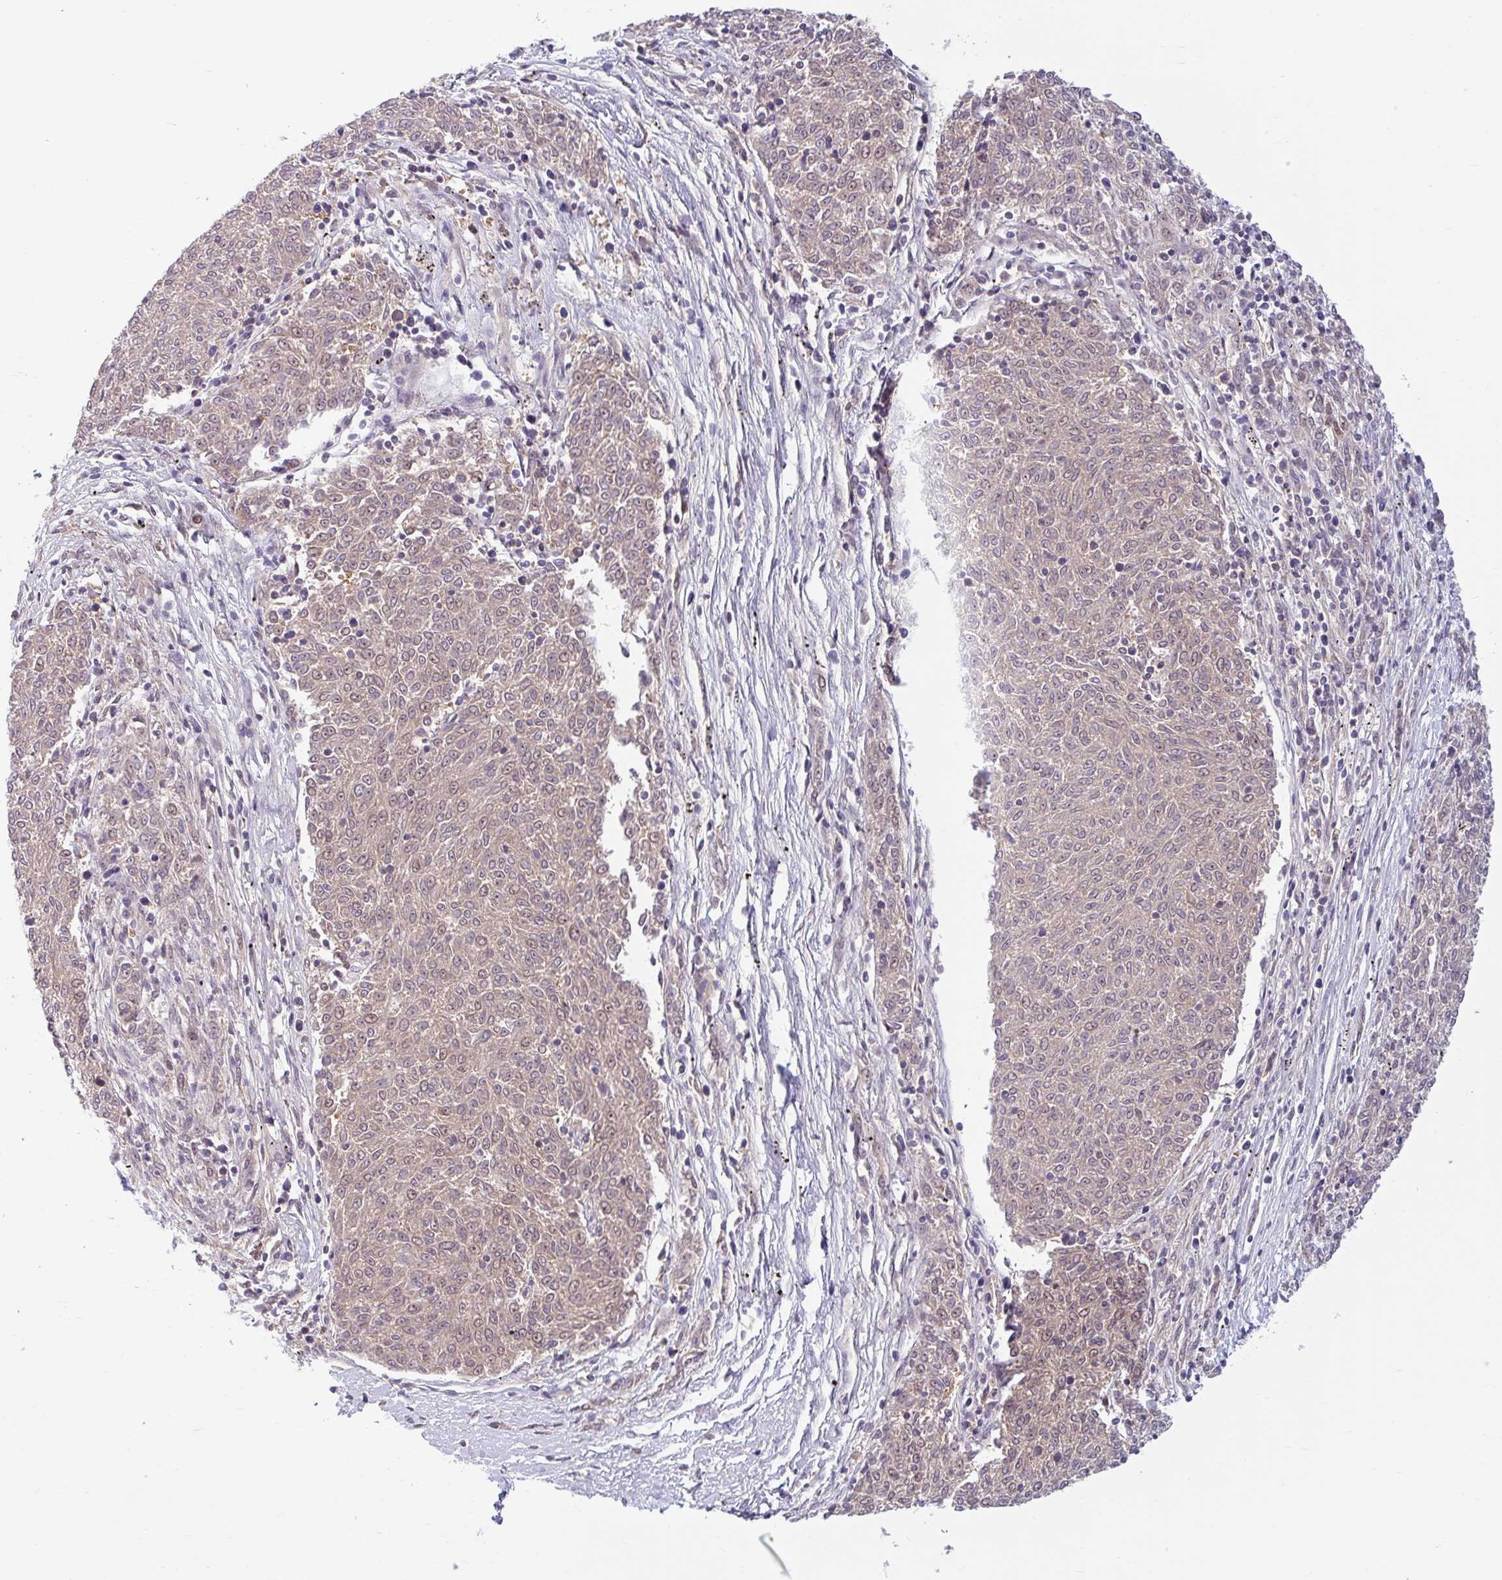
{"staining": {"intensity": "weak", "quantity": "25%-75%", "location": "cytoplasmic/membranous"}, "tissue": "melanoma", "cell_type": "Tumor cells", "image_type": "cancer", "snomed": [{"axis": "morphology", "description": "Malignant melanoma, NOS"}, {"axis": "topography", "description": "Skin"}], "caption": "The image exhibits immunohistochemical staining of melanoma. There is weak cytoplasmic/membranous positivity is identified in about 25%-75% of tumor cells. (Brightfield microscopy of DAB IHC at high magnification).", "gene": "HMBS", "patient": {"sex": "female", "age": 72}}